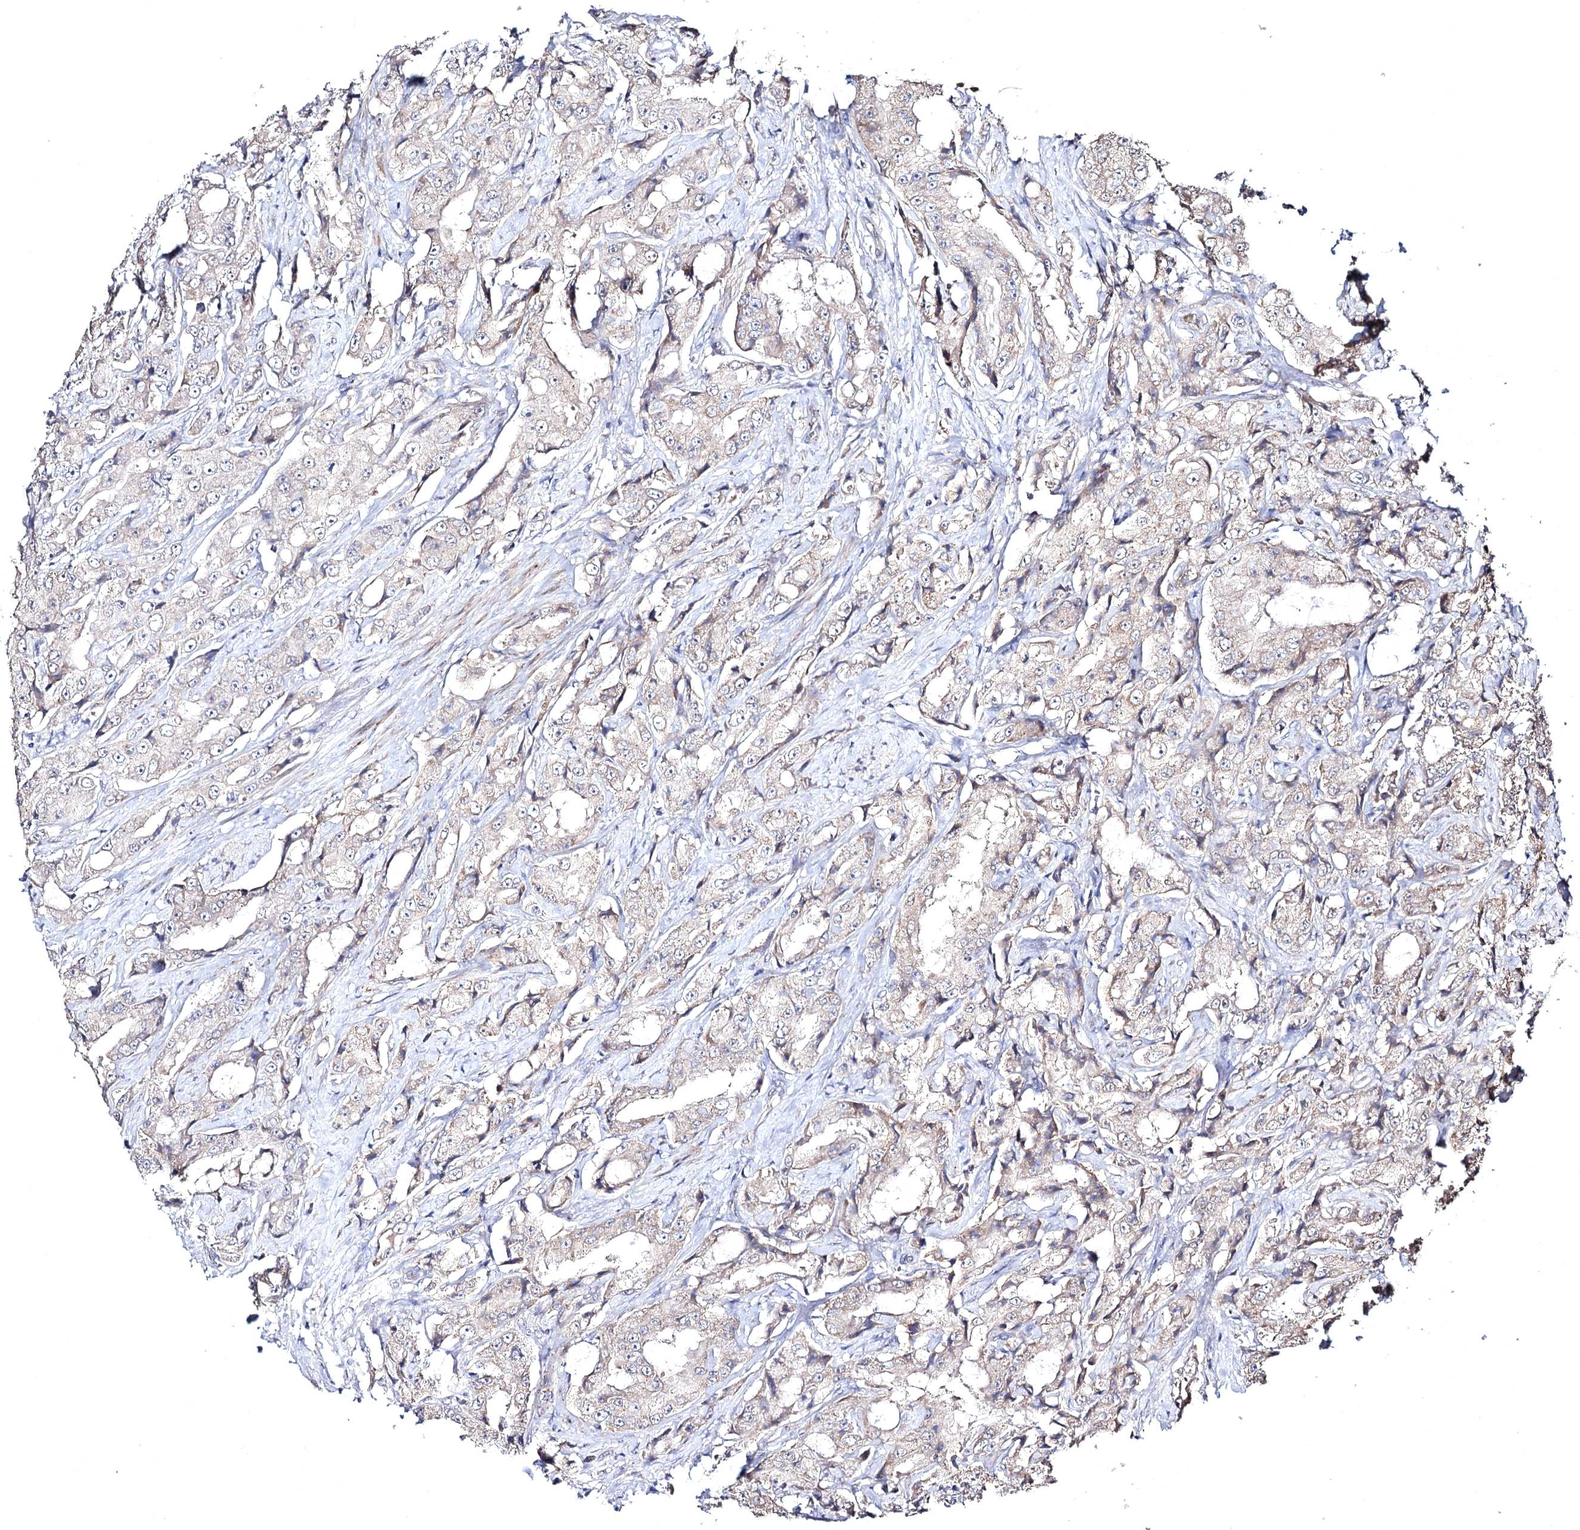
{"staining": {"intensity": "weak", "quantity": "<25%", "location": "cytoplasmic/membranous"}, "tissue": "prostate cancer", "cell_type": "Tumor cells", "image_type": "cancer", "snomed": [{"axis": "morphology", "description": "Adenocarcinoma, High grade"}, {"axis": "topography", "description": "Prostate"}], "caption": "DAB immunohistochemical staining of human adenocarcinoma (high-grade) (prostate) exhibits no significant expression in tumor cells. (IHC, brightfield microscopy, high magnification).", "gene": "SEMA4G", "patient": {"sex": "male", "age": 73}}